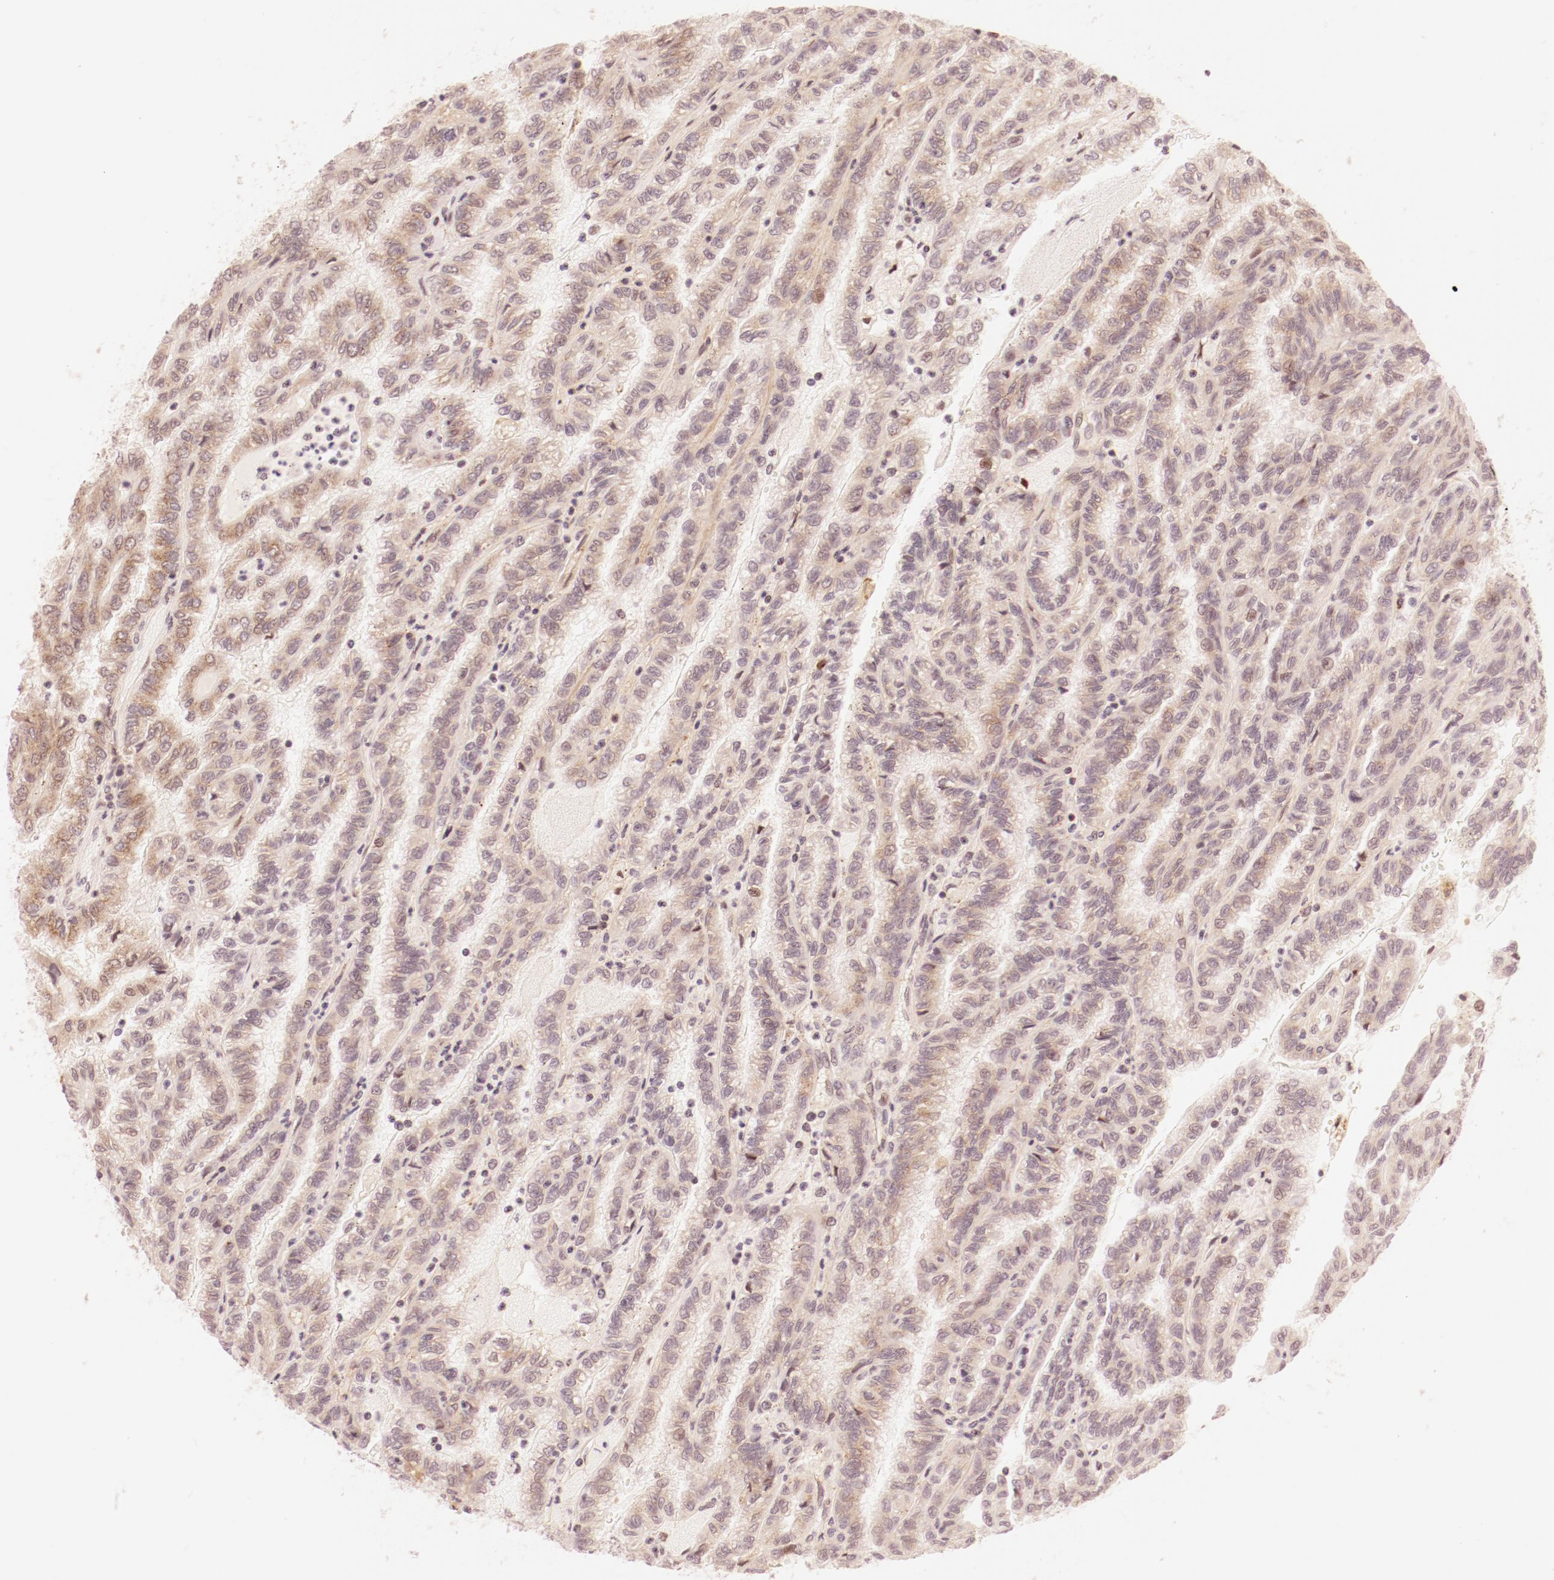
{"staining": {"intensity": "weak", "quantity": "<25%", "location": "cytoplasmic/membranous"}, "tissue": "renal cancer", "cell_type": "Tumor cells", "image_type": "cancer", "snomed": [{"axis": "morphology", "description": "Inflammation, NOS"}, {"axis": "morphology", "description": "Adenocarcinoma, NOS"}, {"axis": "topography", "description": "Kidney"}], "caption": "High magnification brightfield microscopy of renal adenocarcinoma stained with DAB (brown) and counterstained with hematoxylin (blue): tumor cells show no significant staining.", "gene": "RPL12", "patient": {"sex": "male", "age": 68}}